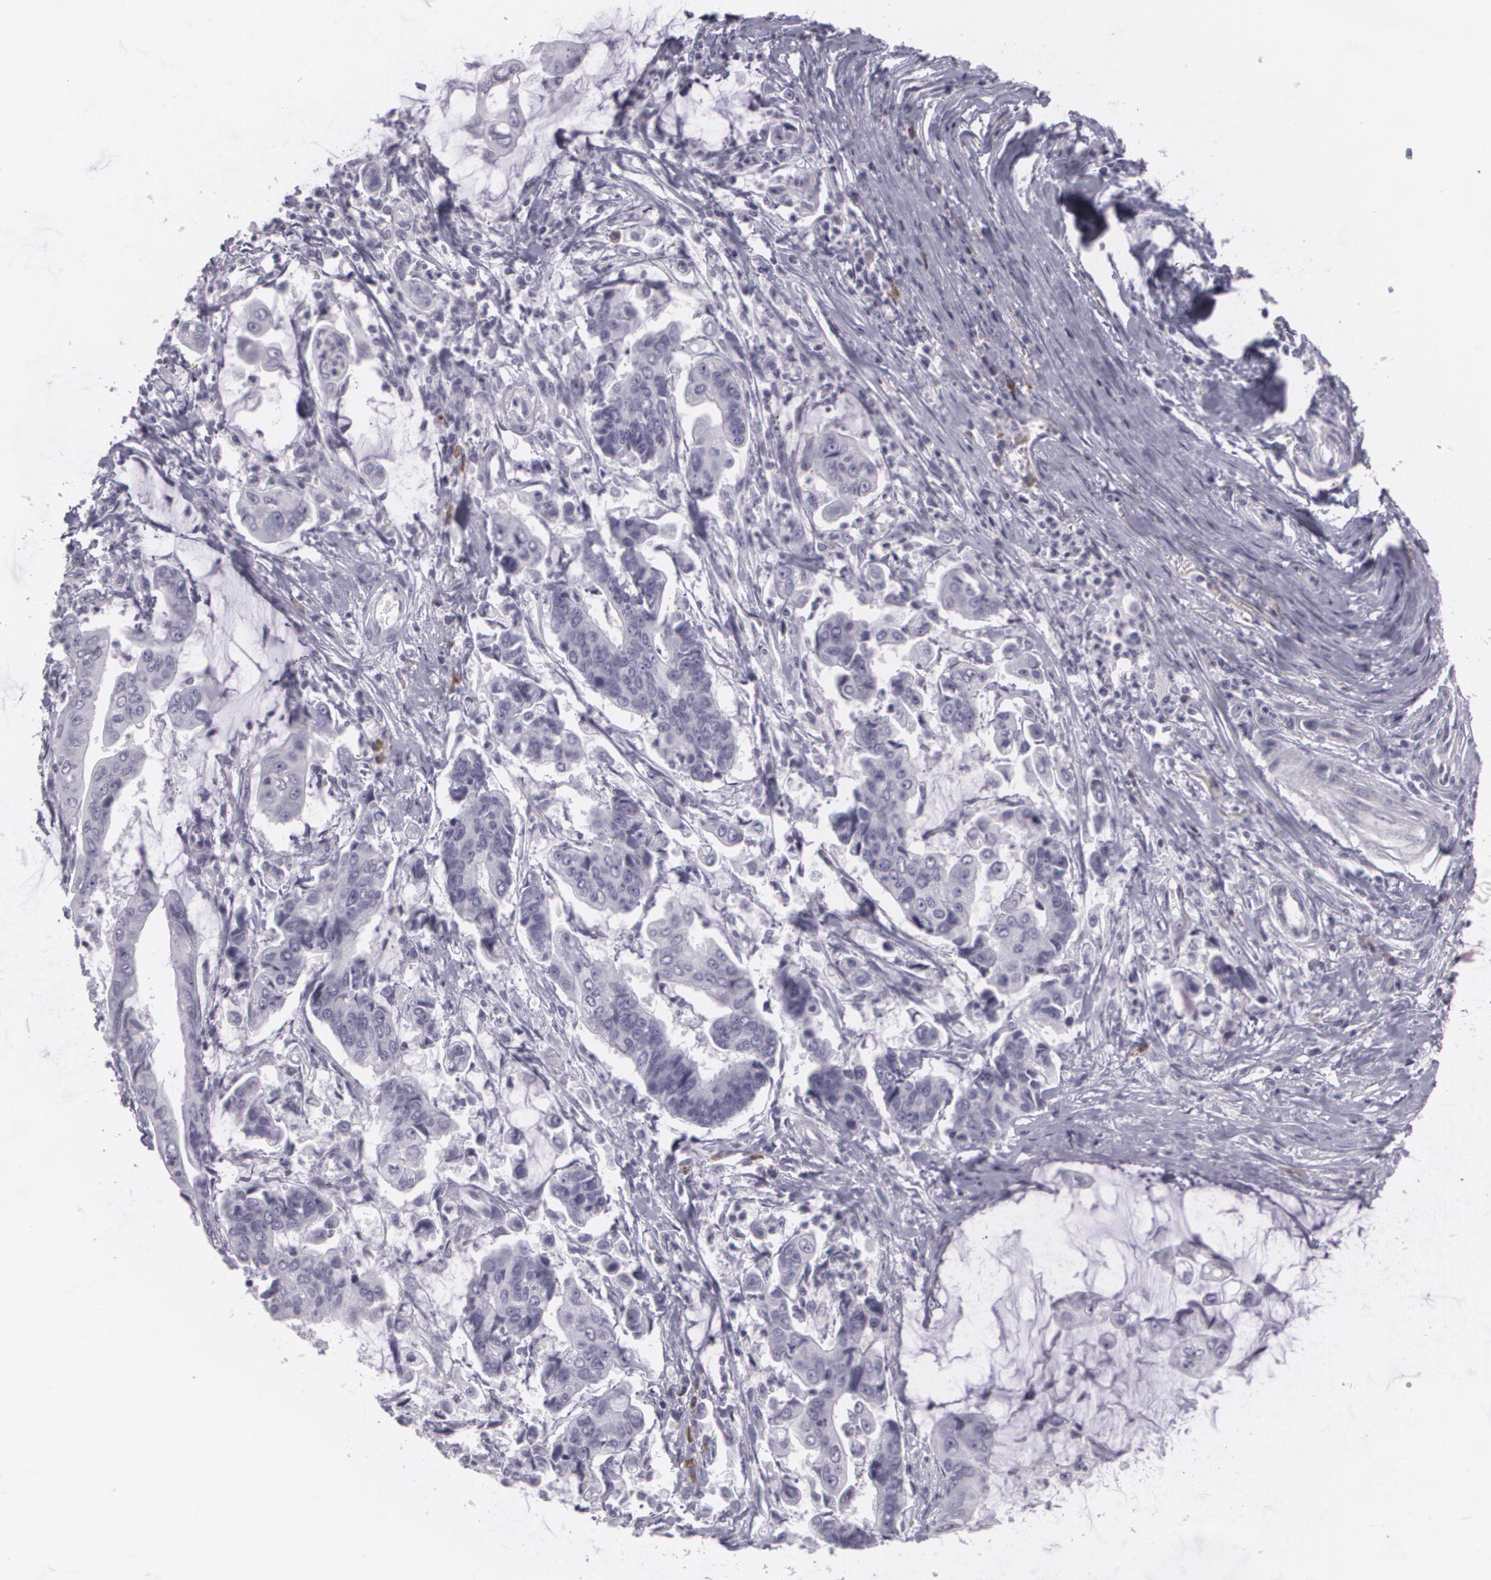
{"staining": {"intensity": "negative", "quantity": "none", "location": "none"}, "tissue": "stomach cancer", "cell_type": "Tumor cells", "image_type": "cancer", "snomed": [{"axis": "morphology", "description": "Adenocarcinoma, NOS"}, {"axis": "topography", "description": "Stomach, upper"}], "caption": "IHC of stomach cancer (adenocarcinoma) demonstrates no expression in tumor cells.", "gene": "MAP2", "patient": {"sex": "male", "age": 80}}